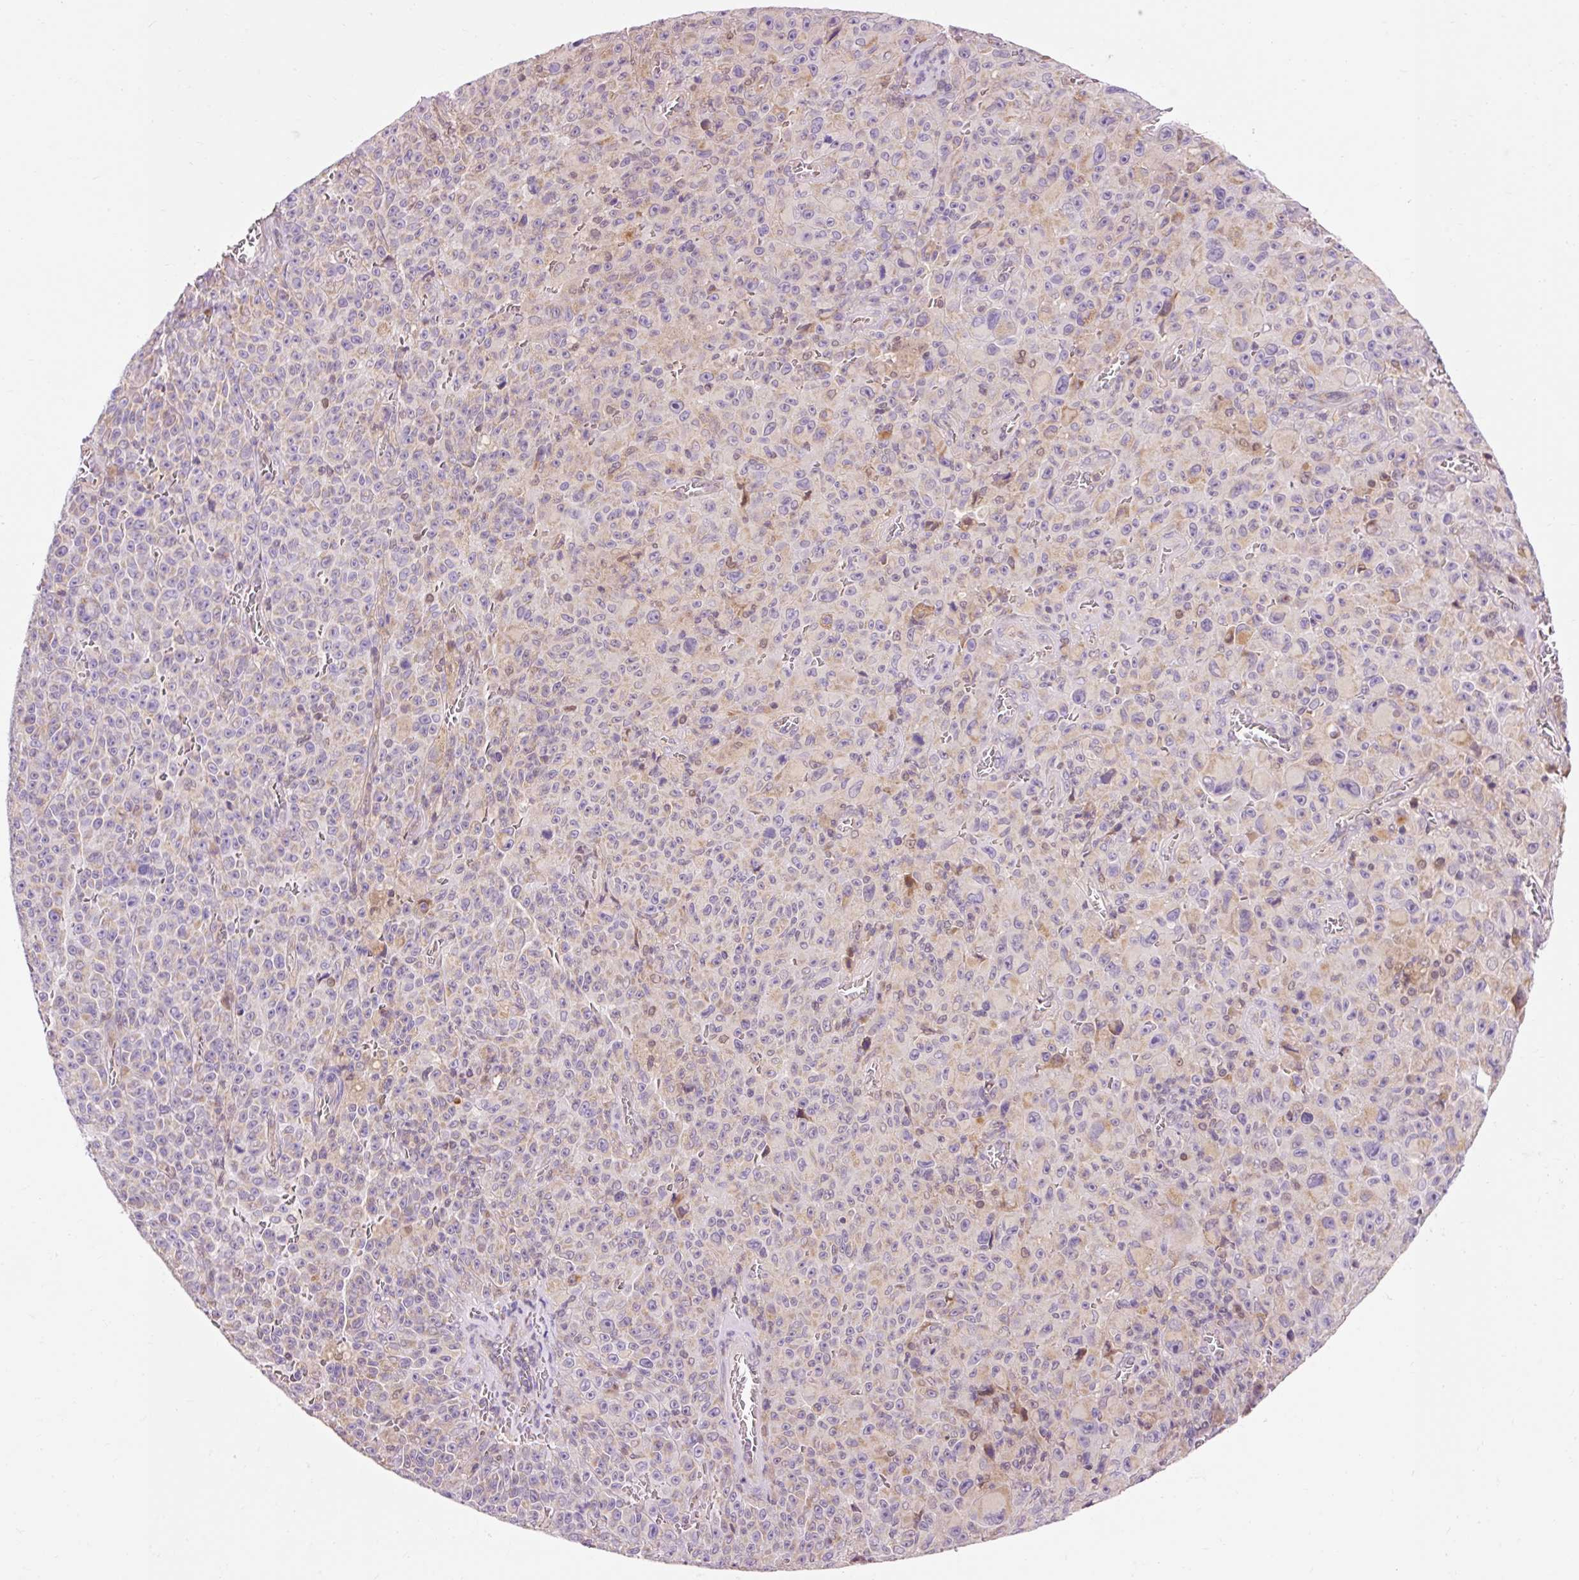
{"staining": {"intensity": "weak", "quantity": "<25%", "location": "cytoplasmic/membranous"}, "tissue": "melanoma", "cell_type": "Tumor cells", "image_type": "cancer", "snomed": [{"axis": "morphology", "description": "Malignant melanoma, NOS"}, {"axis": "topography", "description": "Skin"}], "caption": "Immunohistochemistry of human melanoma exhibits no positivity in tumor cells. (Stains: DAB IHC with hematoxylin counter stain, Microscopy: brightfield microscopy at high magnification).", "gene": "IMMT", "patient": {"sex": "female", "age": 82}}